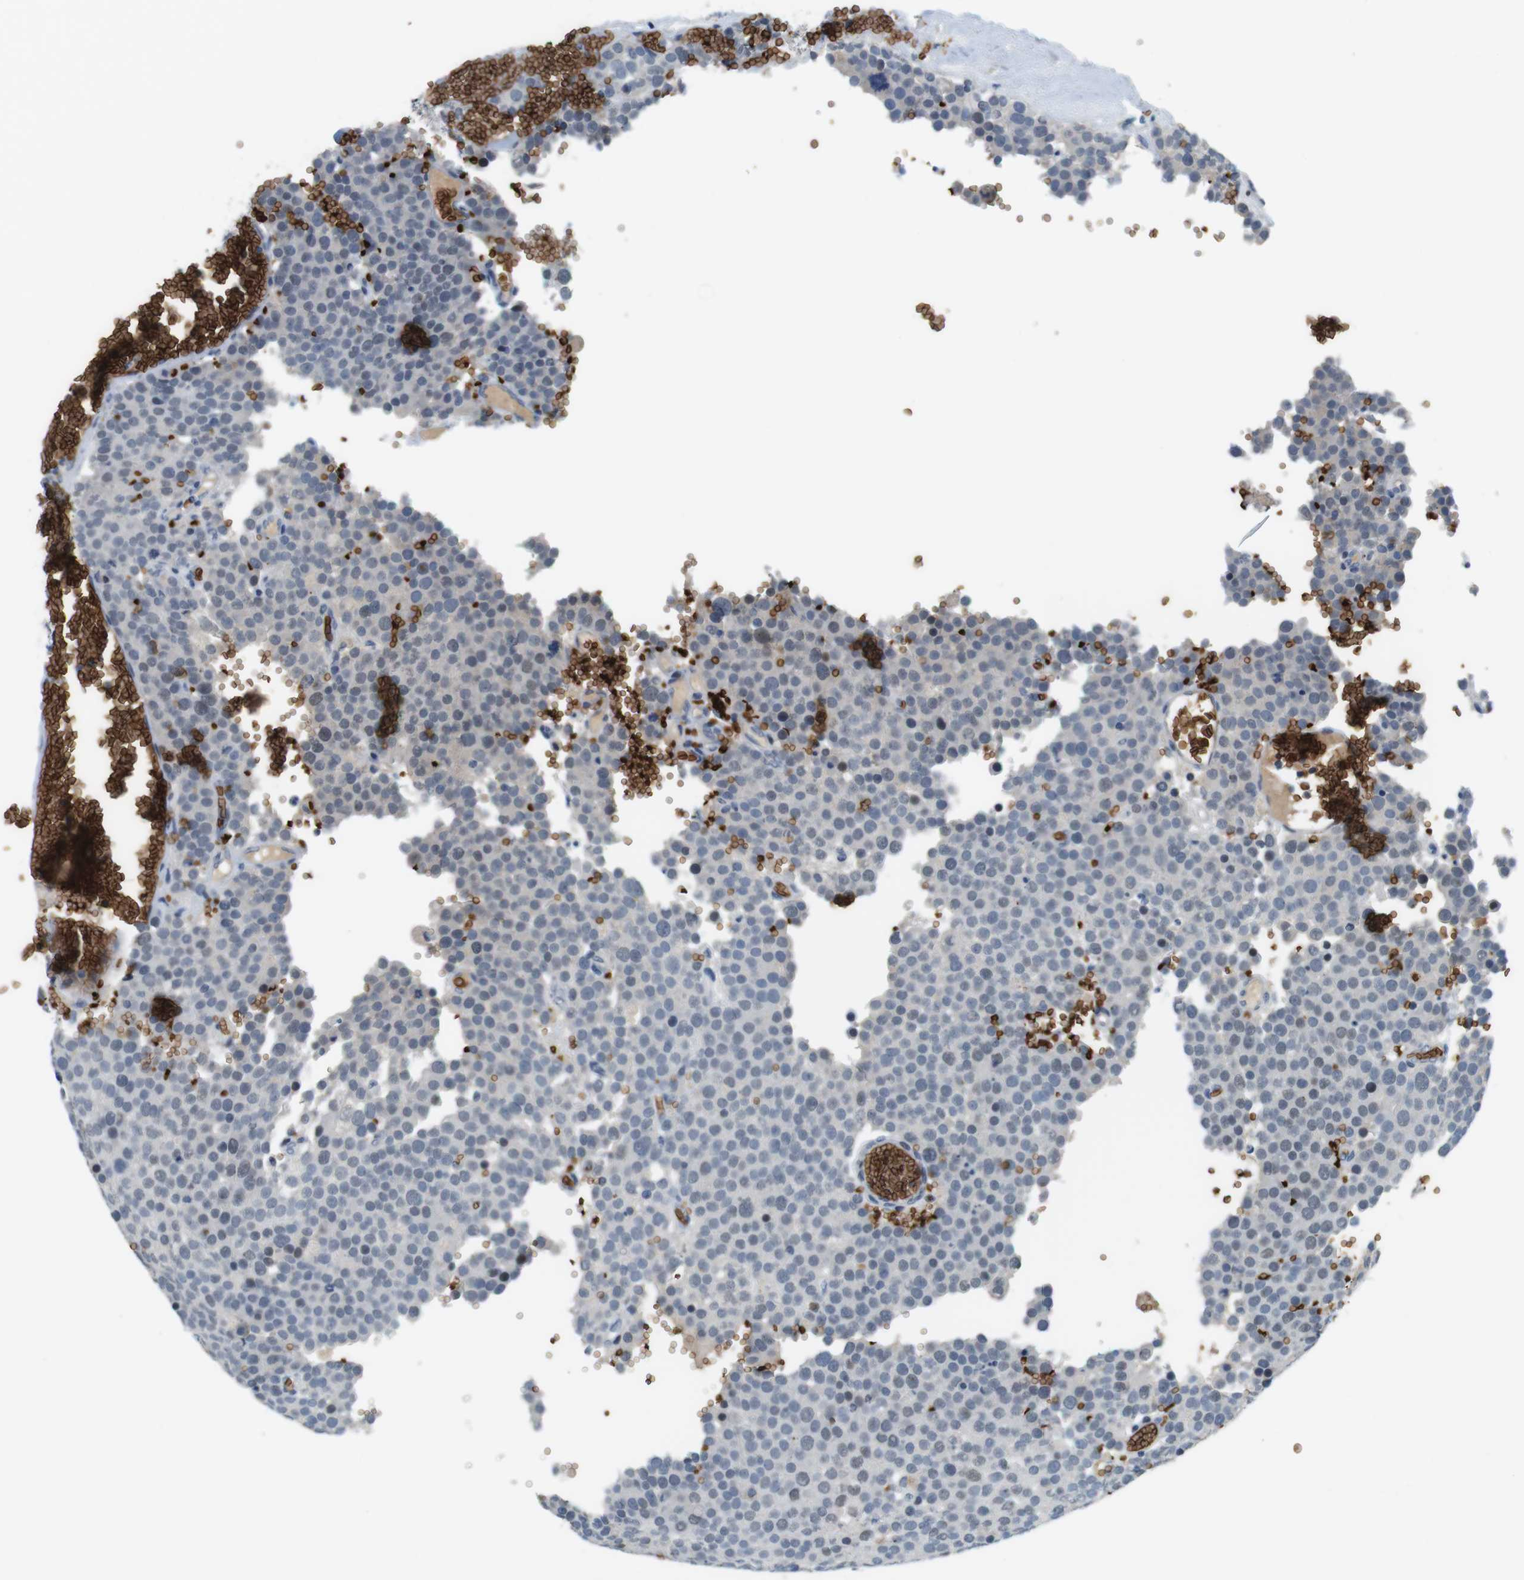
{"staining": {"intensity": "weak", "quantity": "<25%", "location": "cytoplasmic/membranous"}, "tissue": "testis cancer", "cell_type": "Tumor cells", "image_type": "cancer", "snomed": [{"axis": "morphology", "description": "Normal tissue, NOS"}, {"axis": "morphology", "description": "Seminoma, NOS"}, {"axis": "topography", "description": "Testis"}], "caption": "DAB (3,3'-diaminobenzidine) immunohistochemical staining of seminoma (testis) shows no significant expression in tumor cells. The staining is performed using DAB brown chromogen with nuclei counter-stained in using hematoxylin.", "gene": "SLC4A1", "patient": {"sex": "male", "age": 71}}